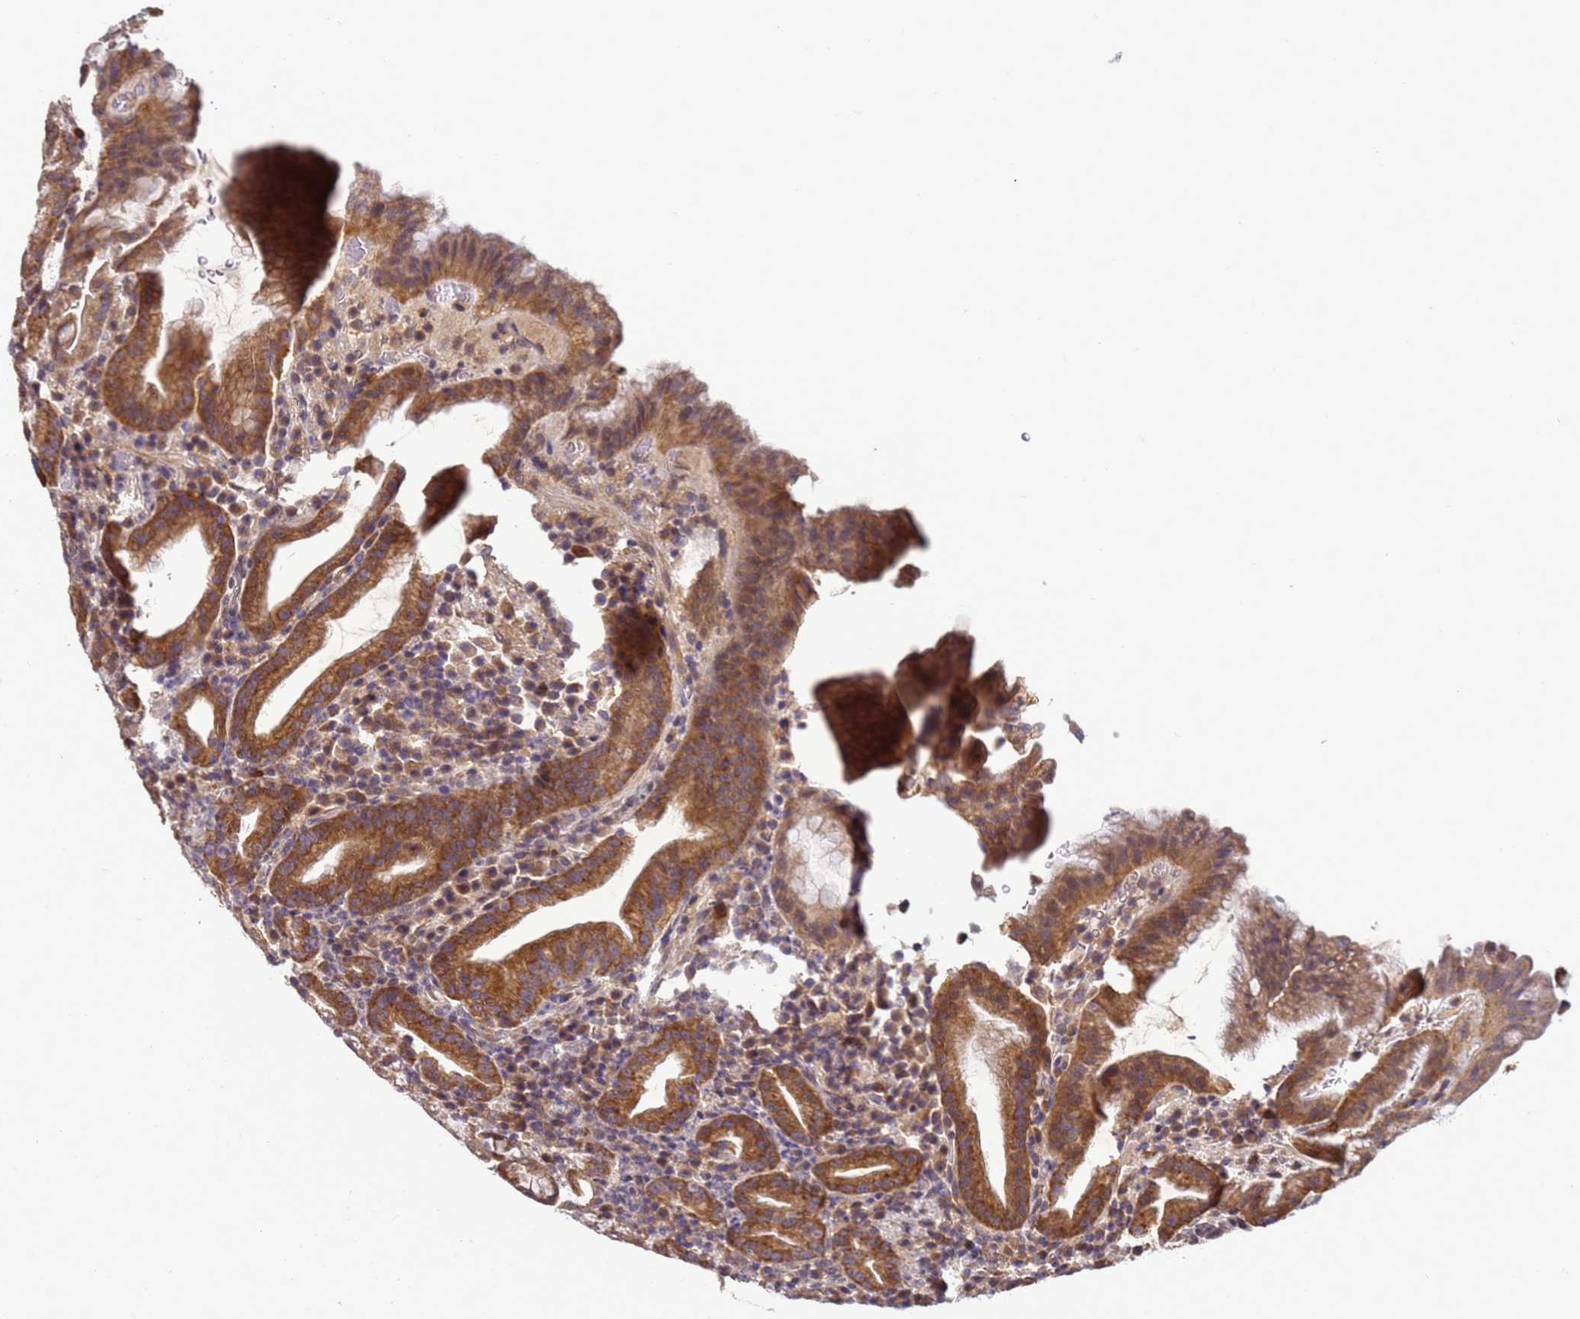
{"staining": {"intensity": "moderate", "quantity": ">75%", "location": "cytoplasmic/membranous"}, "tissue": "stomach", "cell_type": "Glandular cells", "image_type": "normal", "snomed": [{"axis": "morphology", "description": "Normal tissue, NOS"}, {"axis": "morphology", "description": "Inflammation, NOS"}, {"axis": "topography", "description": "Stomach"}], "caption": "Immunohistochemical staining of normal human stomach displays moderate cytoplasmic/membranous protein staining in approximately >75% of glandular cells.", "gene": "ANKRD17", "patient": {"sex": "male", "age": 79}}